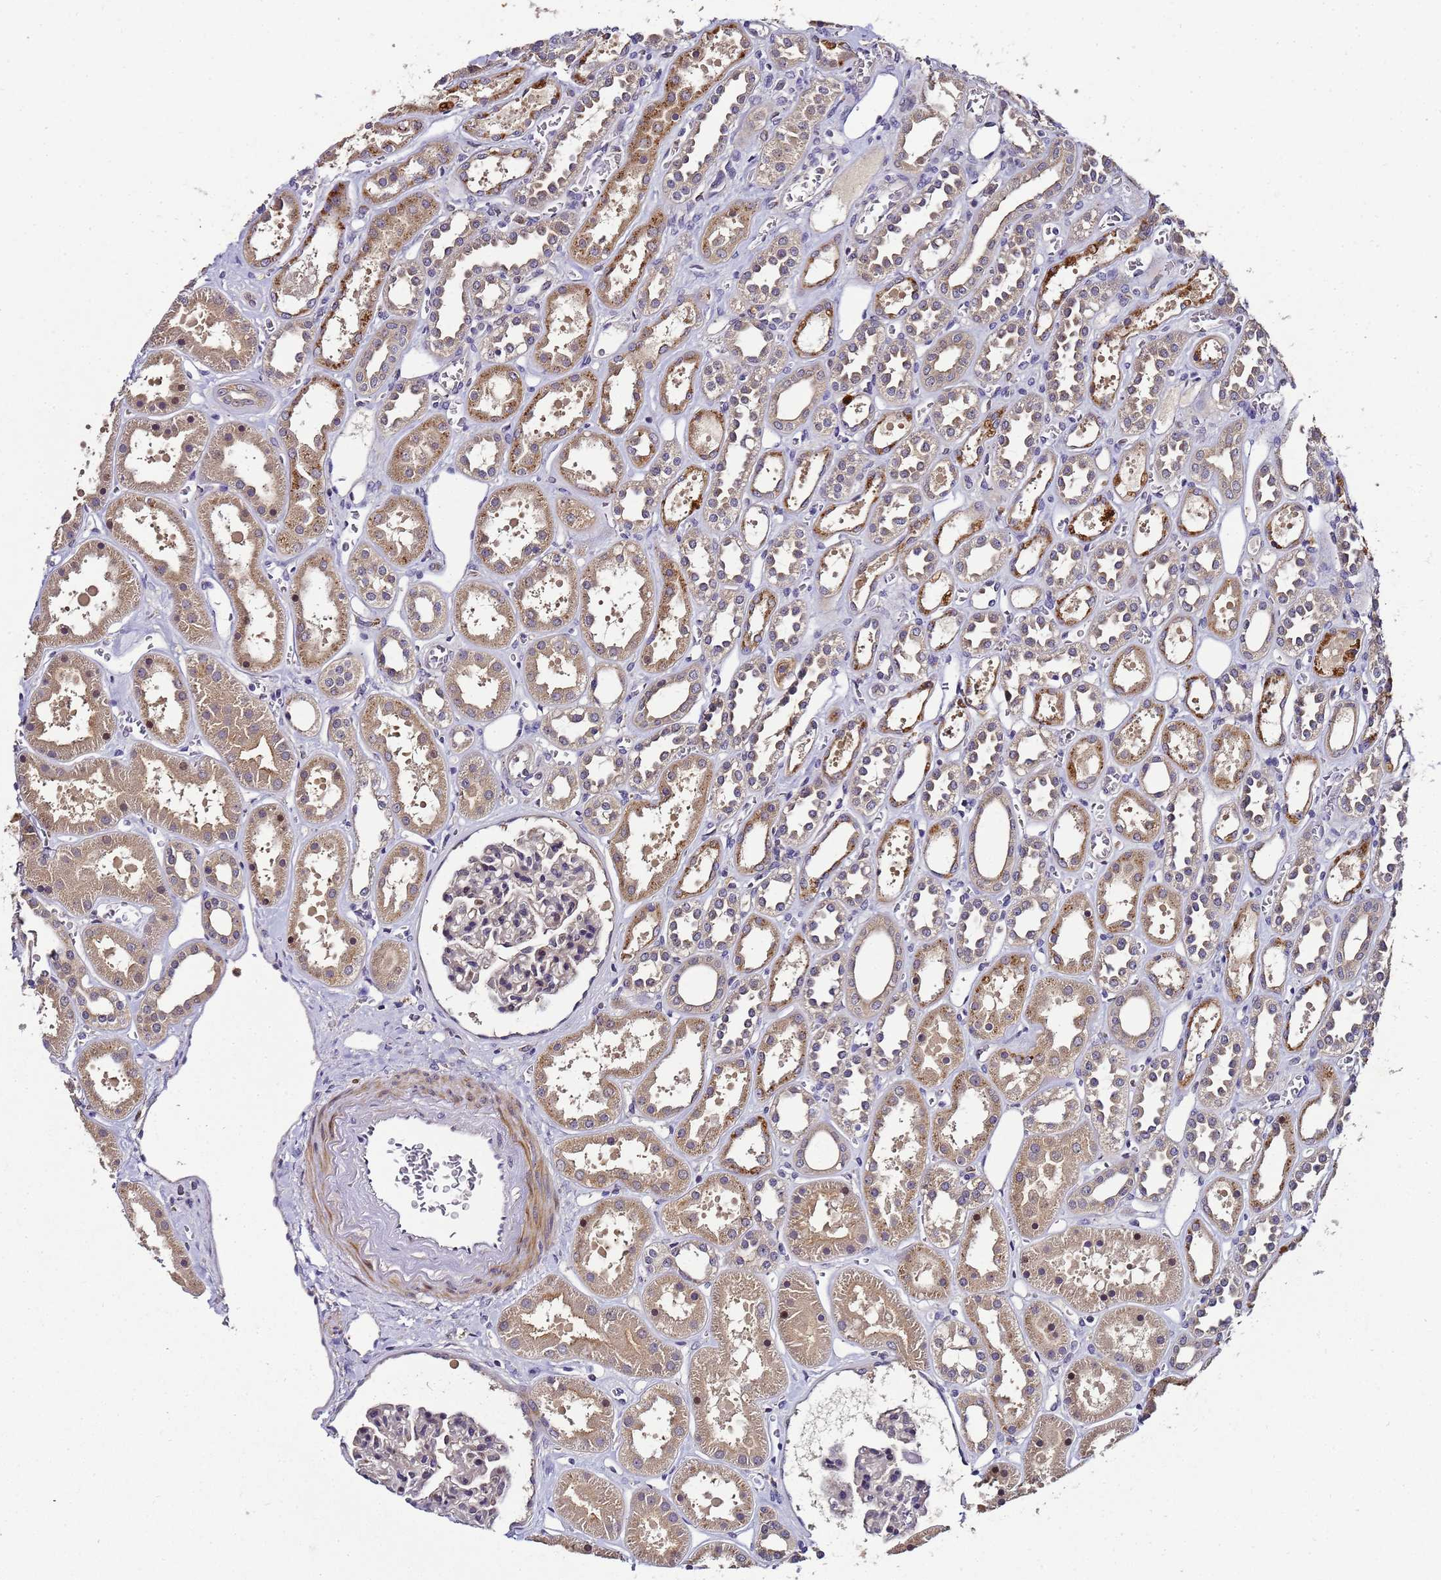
{"staining": {"intensity": "weak", "quantity": "<25%", "location": "nuclear"}, "tissue": "kidney", "cell_type": "Cells in glomeruli", "image_type": "normal", "snomed": [{"axis": "morphology", "description": "Normal tissue, NOS"}, {"axis": "topography", "description": "Kidney"}], "caption": "The photomicrograph shows no staining of cells in glomeruli in normal kidney.", "gene": "LGI4", "patient": {"sex": "female", "age": 41}}